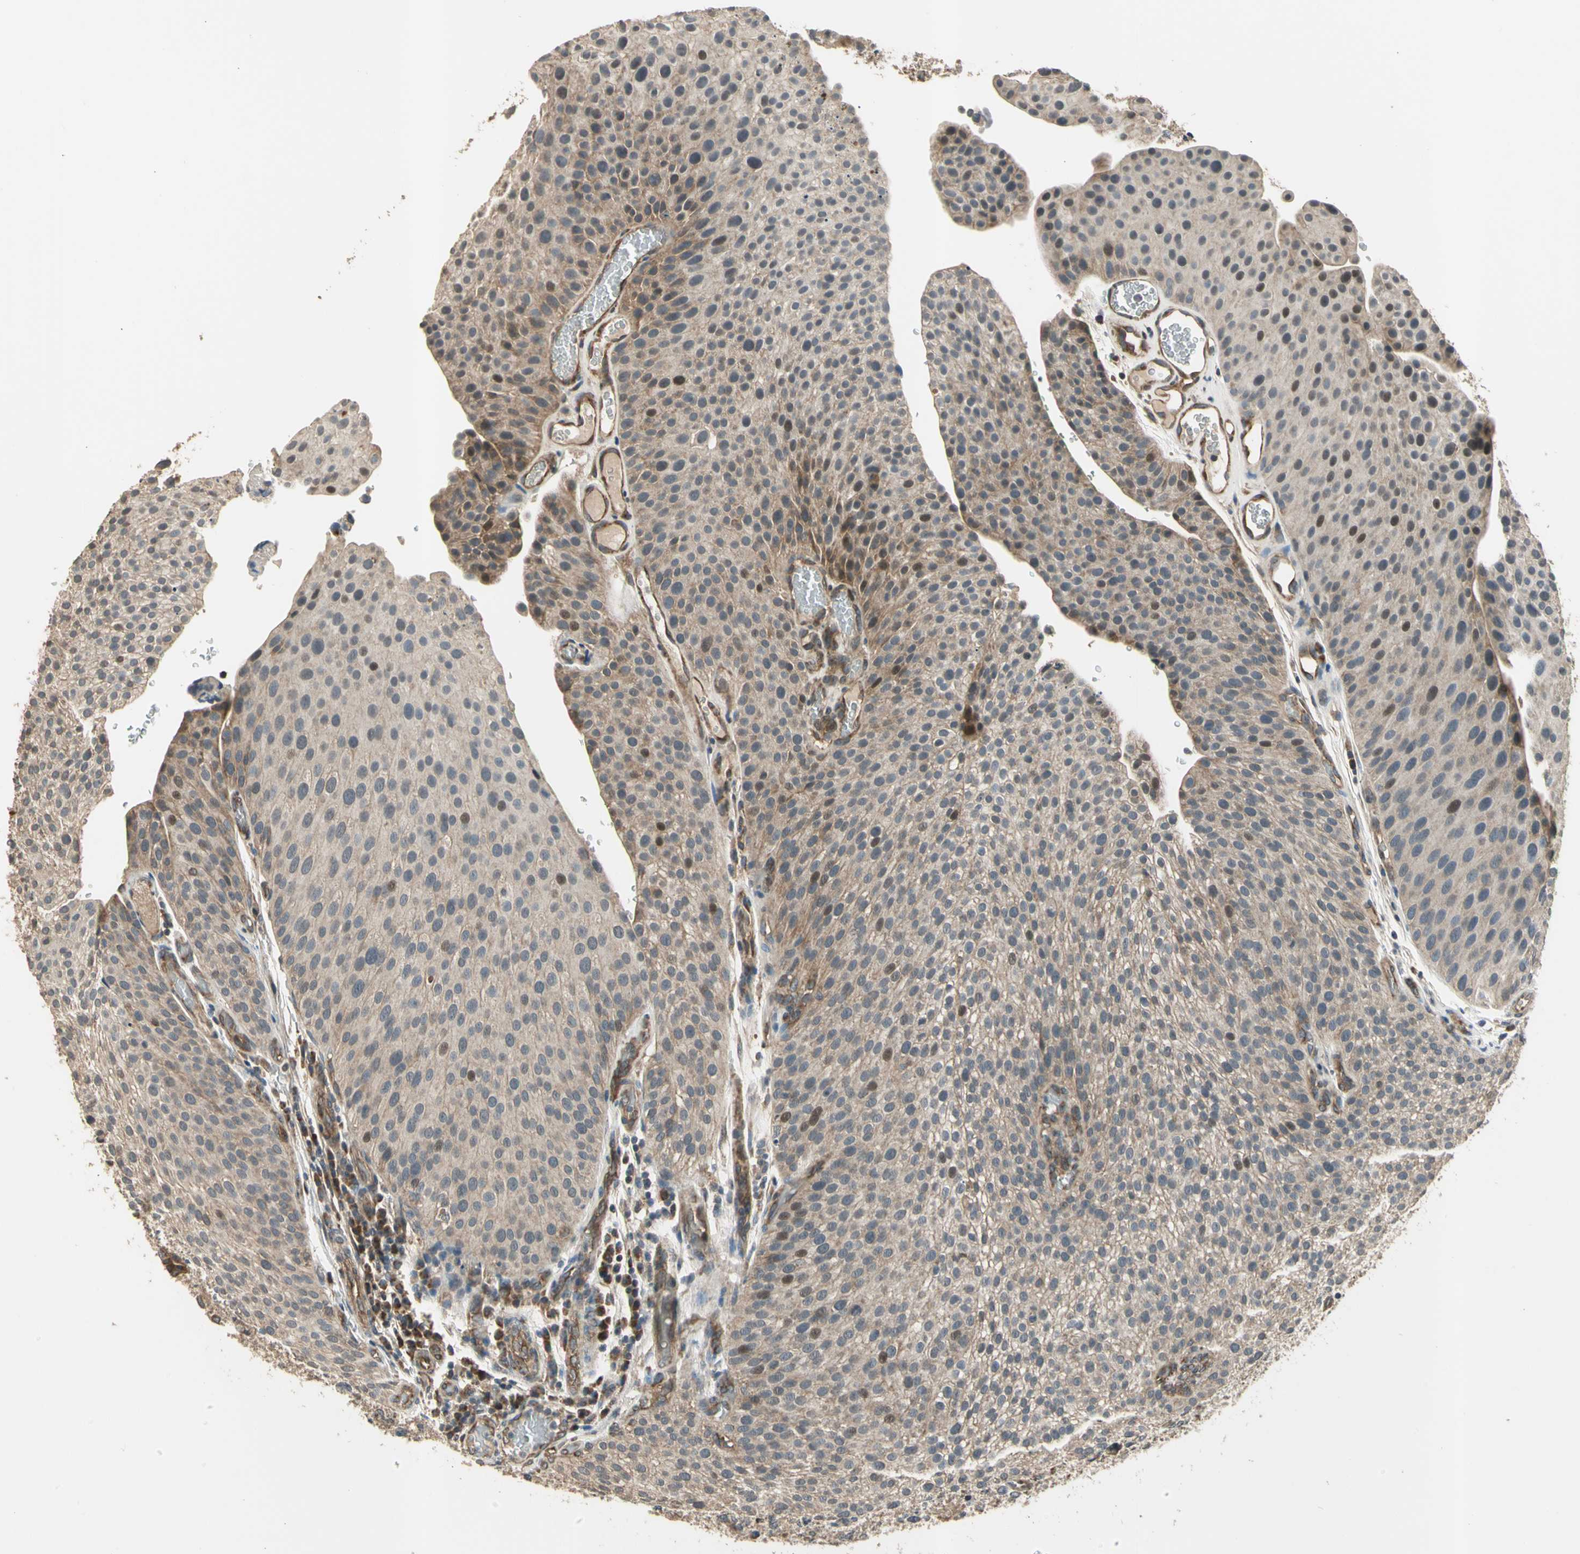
{"staining": {"intensity": "weak", "quantity": "25%-75%", "location": "cytoplasmic/membranous"}, "tissue": "urothelial cancer", "cell_type": "Tumor cells", "image_type": "cancer", "snomed": [{"axis": "morphology", "description": "Urothelial carcinoma, Low grade"}, {"axis": "topography", "description": "Smooth muscle"}, {"axis": "topography", "description": "Urinary bladder"}], "caption": "Protein staining by immunohistochemistry exhibits weak cytoplasmic/membranous positivity in approximately 25%-75% of tumor cells in low-grade urothelial carcinoma.", "gene": "EFNB2", "patient": {"sex": "male", "age": 60}}